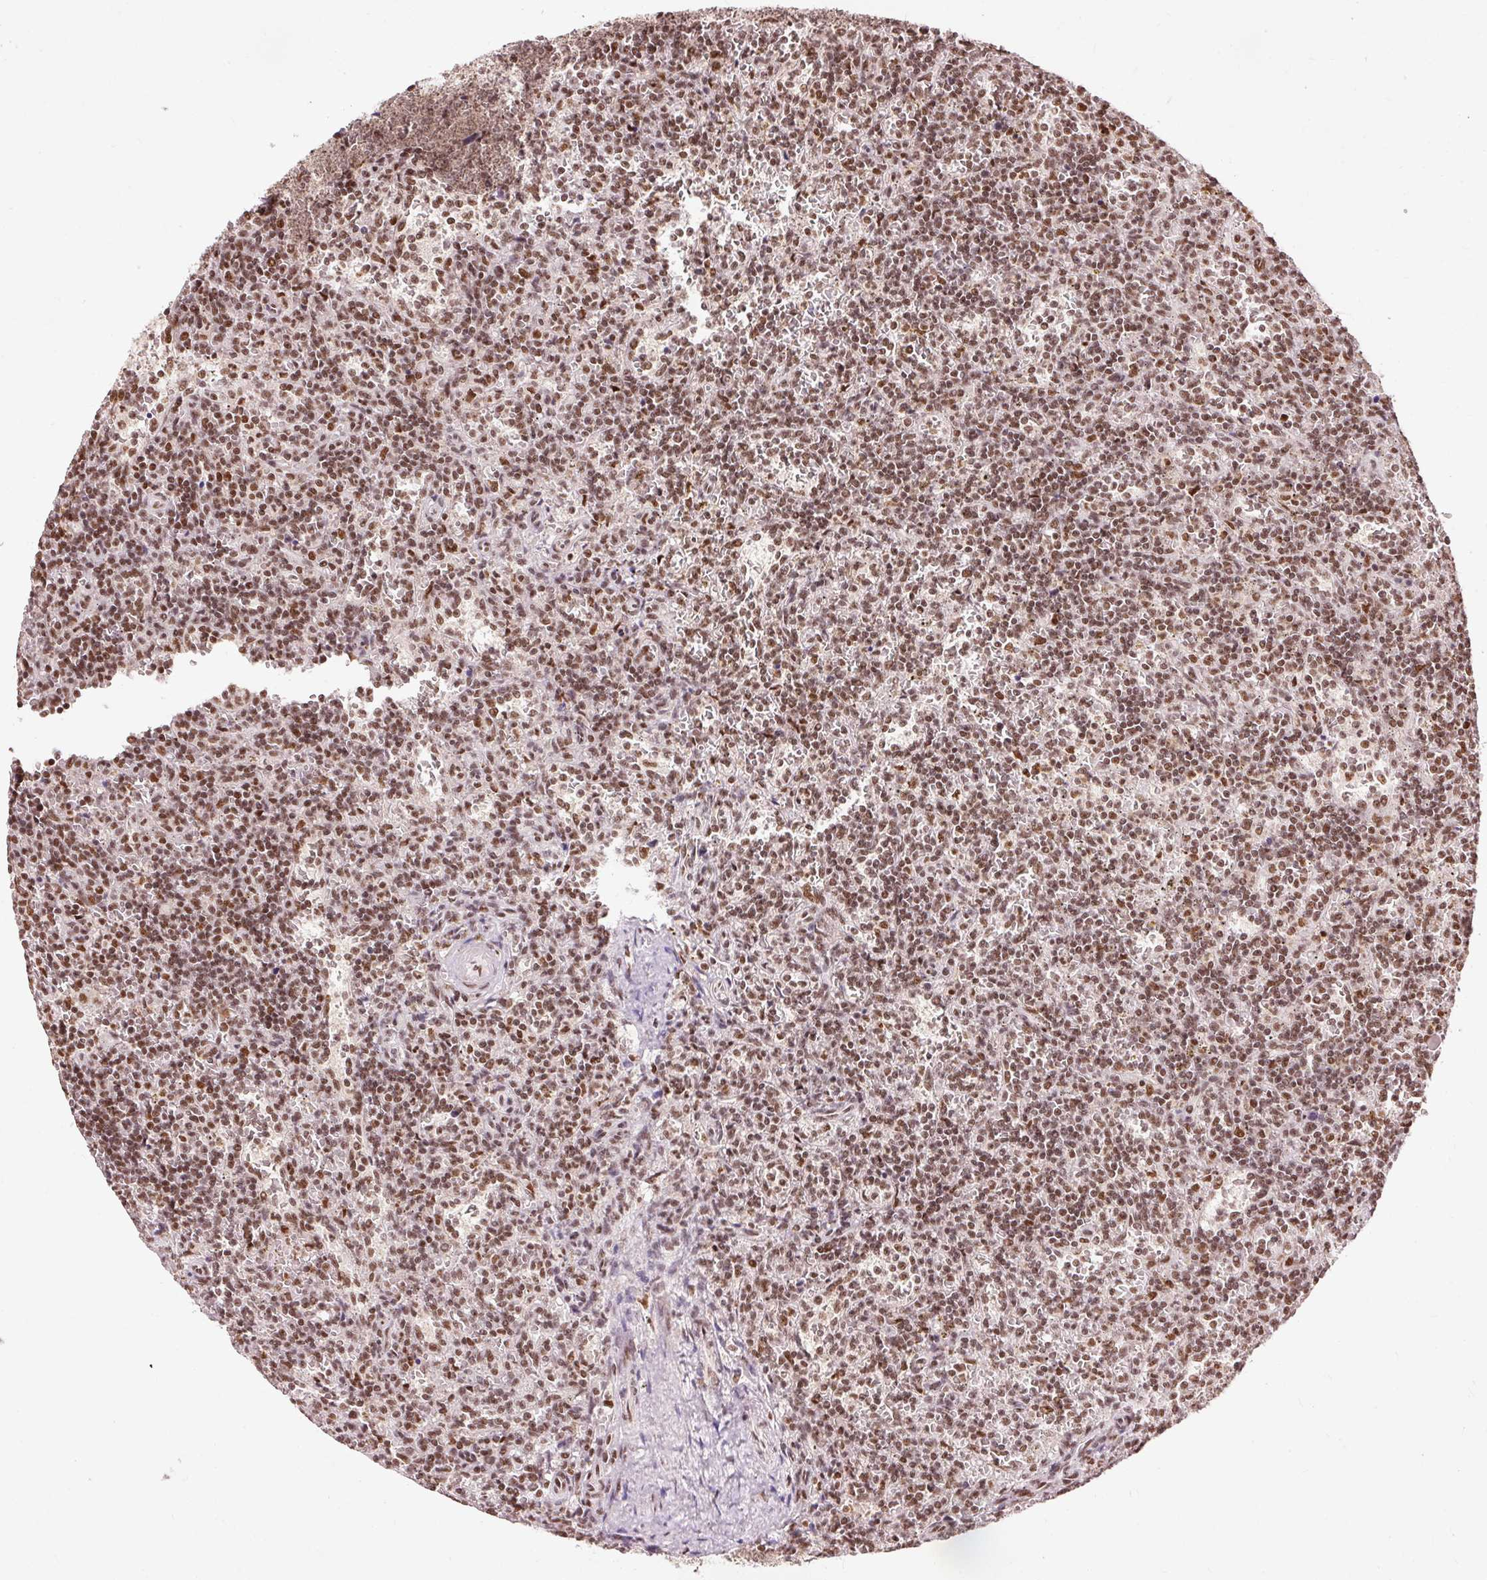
{"staining": {"intensity": "moderate", "quantity": ">75%", "location": "nuclear"}, "tissue": "lymphoma", "cell_type": "Tumor cells", "image_type": "cancer", "snomed": [{"axis": "morphology", "description": "Malignant lymphoma, non-Hodgkin's type, Low grade"}, {"axis": "topography", "description": "Spleen"}], "caption": "Immunohistochemistry (IHC) histopathology image of malignant lymphoma, non-Hodgkin's type (low-grade) stained for a protein (brown), which displays medium levels of moderate nuclear staining in about >75% of tumor cells.", "gene": "ZBTB44", "patient": {"sex": "male", "age": 73}}